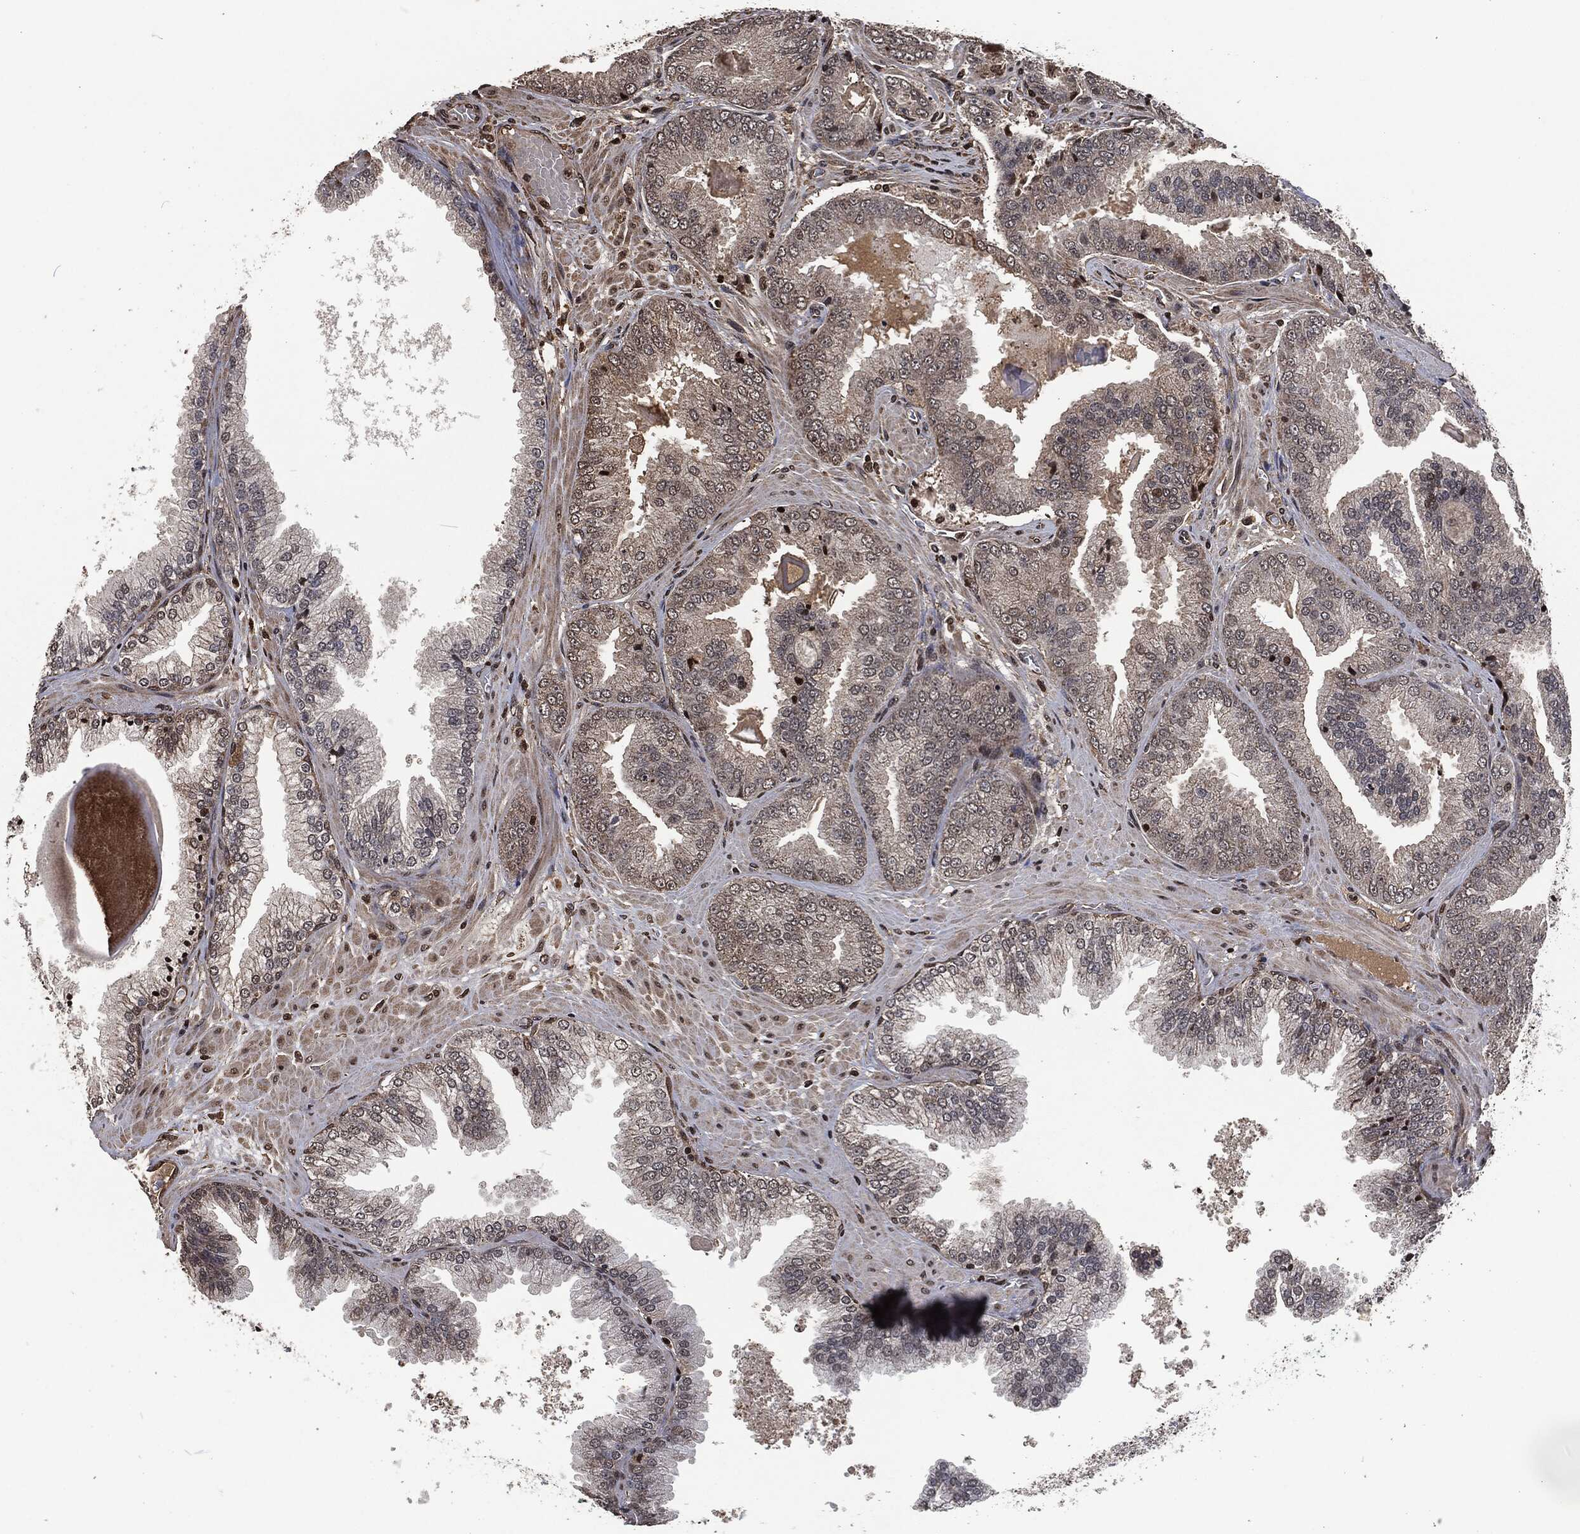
{"staining": {"intensity": "strong", "quantity": "<25%", "location": "nuclear"}, "tissue": "prostate cancer", "cell_type": "Tumor cells", "image_type": "cancer", "snomed": [{"axis": "morphology", "description": "Adenocarcinoma, Low grade"}, {"axis": "topography", "description": "Prostate"}], "caption": "Immunohistochemistry (IHC) (DAB) staining of human prostate cancer demonstrates strong nuclear protein positivity in about <25% of tumor cells.", "gene": "SNAI1", "patient": {"sex": "male", "age": 72}}